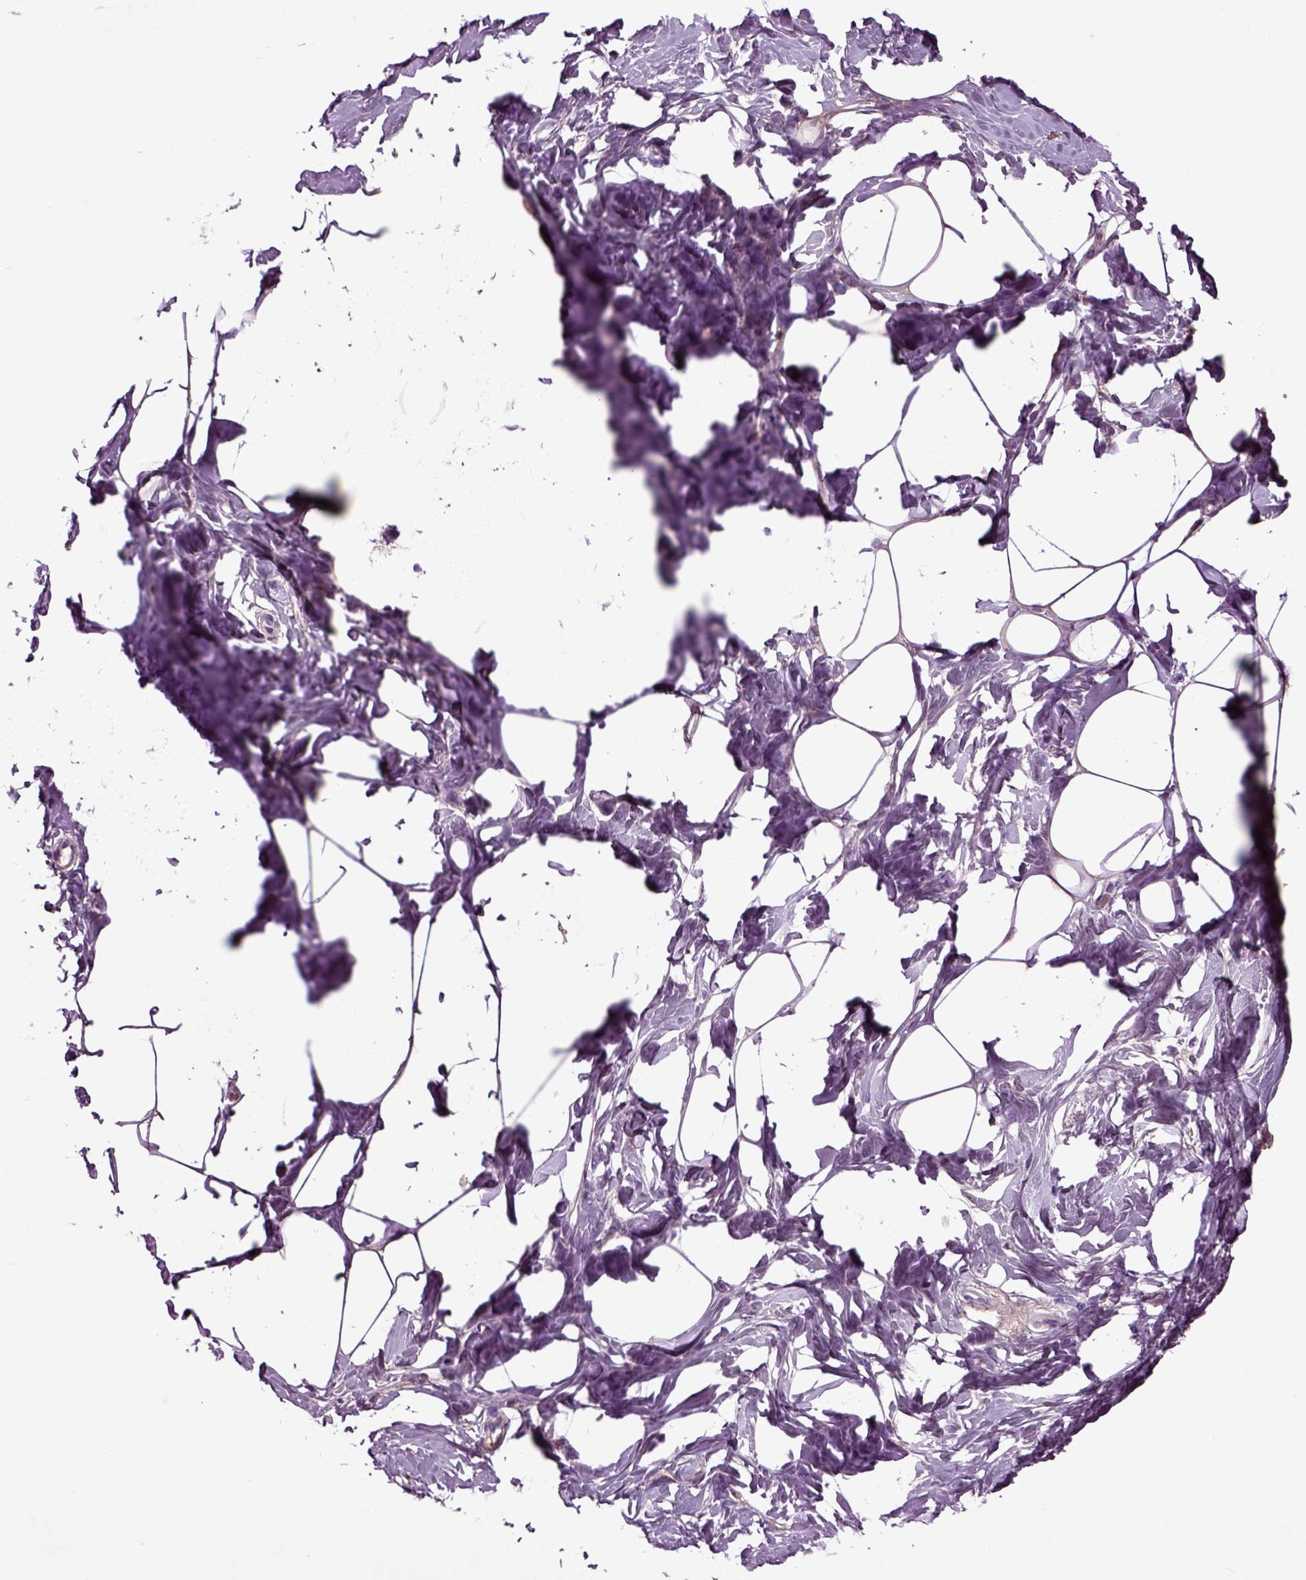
{"staining": {"intensity": "negative", "quantity": "none", "location": "none"}, "tissue": "breast", "cell_type": "Adipocytes", "image_type": "normal", "snomed": [{"axis": "morphology", "description": "Normal tissue, NOS"}, {"axis": "morphology", "description": "Lobular carcinoma, in situ"}, {"axis": "topography", "description": "Breast"}], "caption": "Immunohistochemistry micrograph of unremarkable breast: human breast stained with DAB (3,3'-diaminobenzidine) reveals no significant protein staining in adipocytes.", "gene": "SPON1", "patient": {"sex": "female", "age": 35}}